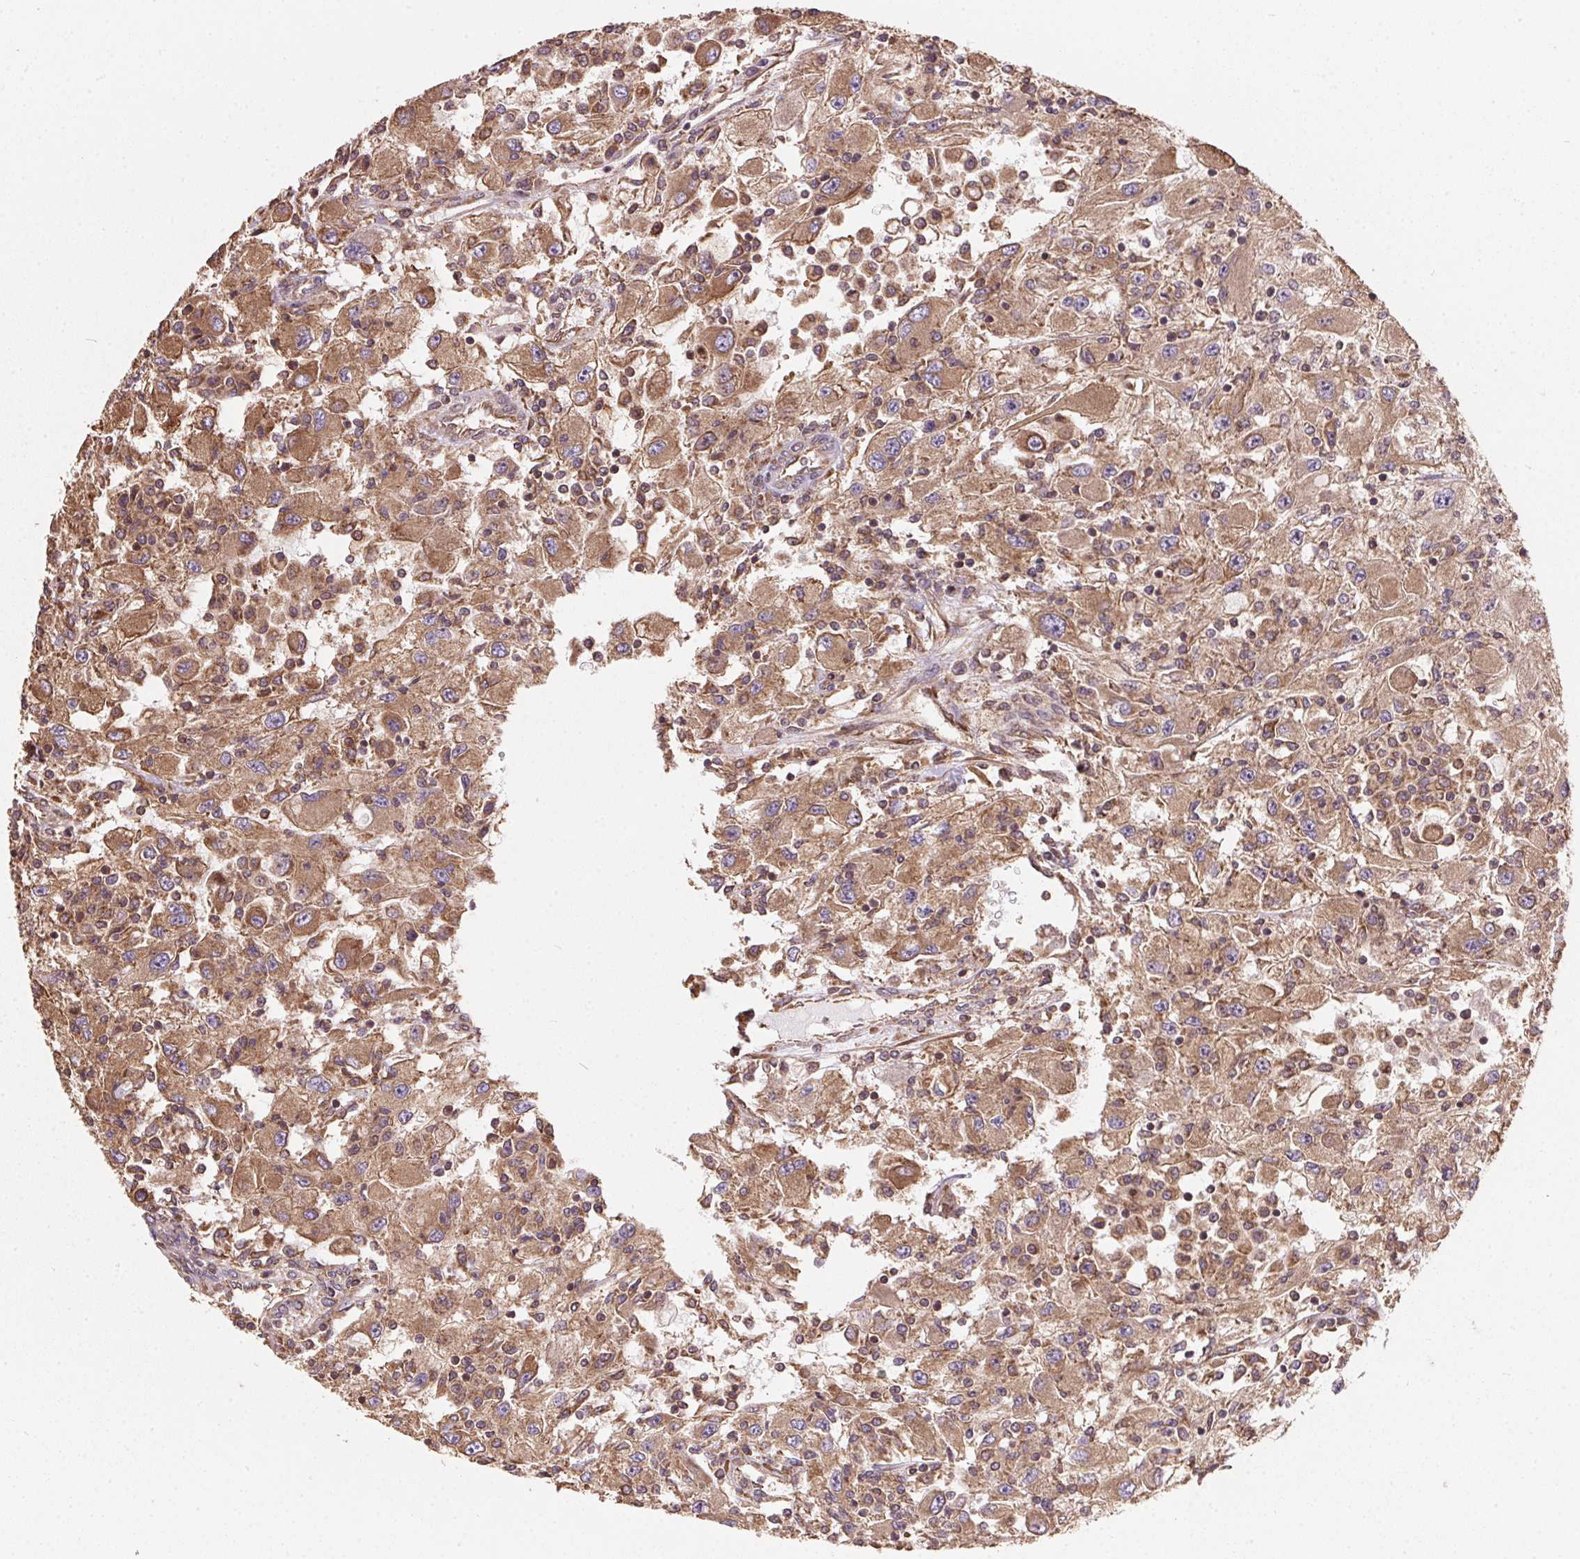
{"staining": {"intensity": "moderate", "quantity": ">75%", "location": "cytoplasmic/membranous"}, "tissue": "renal cancer", "cell_type": "Tumor cells", "image_type": "cancer", "snomed": [{"axis": "morphology", "description": "Adenocarcinoma, NOS"}, {"axis": "topography", "description": "Kidney"}], "caption": "Renal cancer (adenocarcinoma) tissue shows moderate cytoplasmic/membranous positivity in approximately >75% of tumor cells, visualized by immunohistochemistry.", "gene": "EIF2S1", "patient": {"sex": "female", "age": 67}}